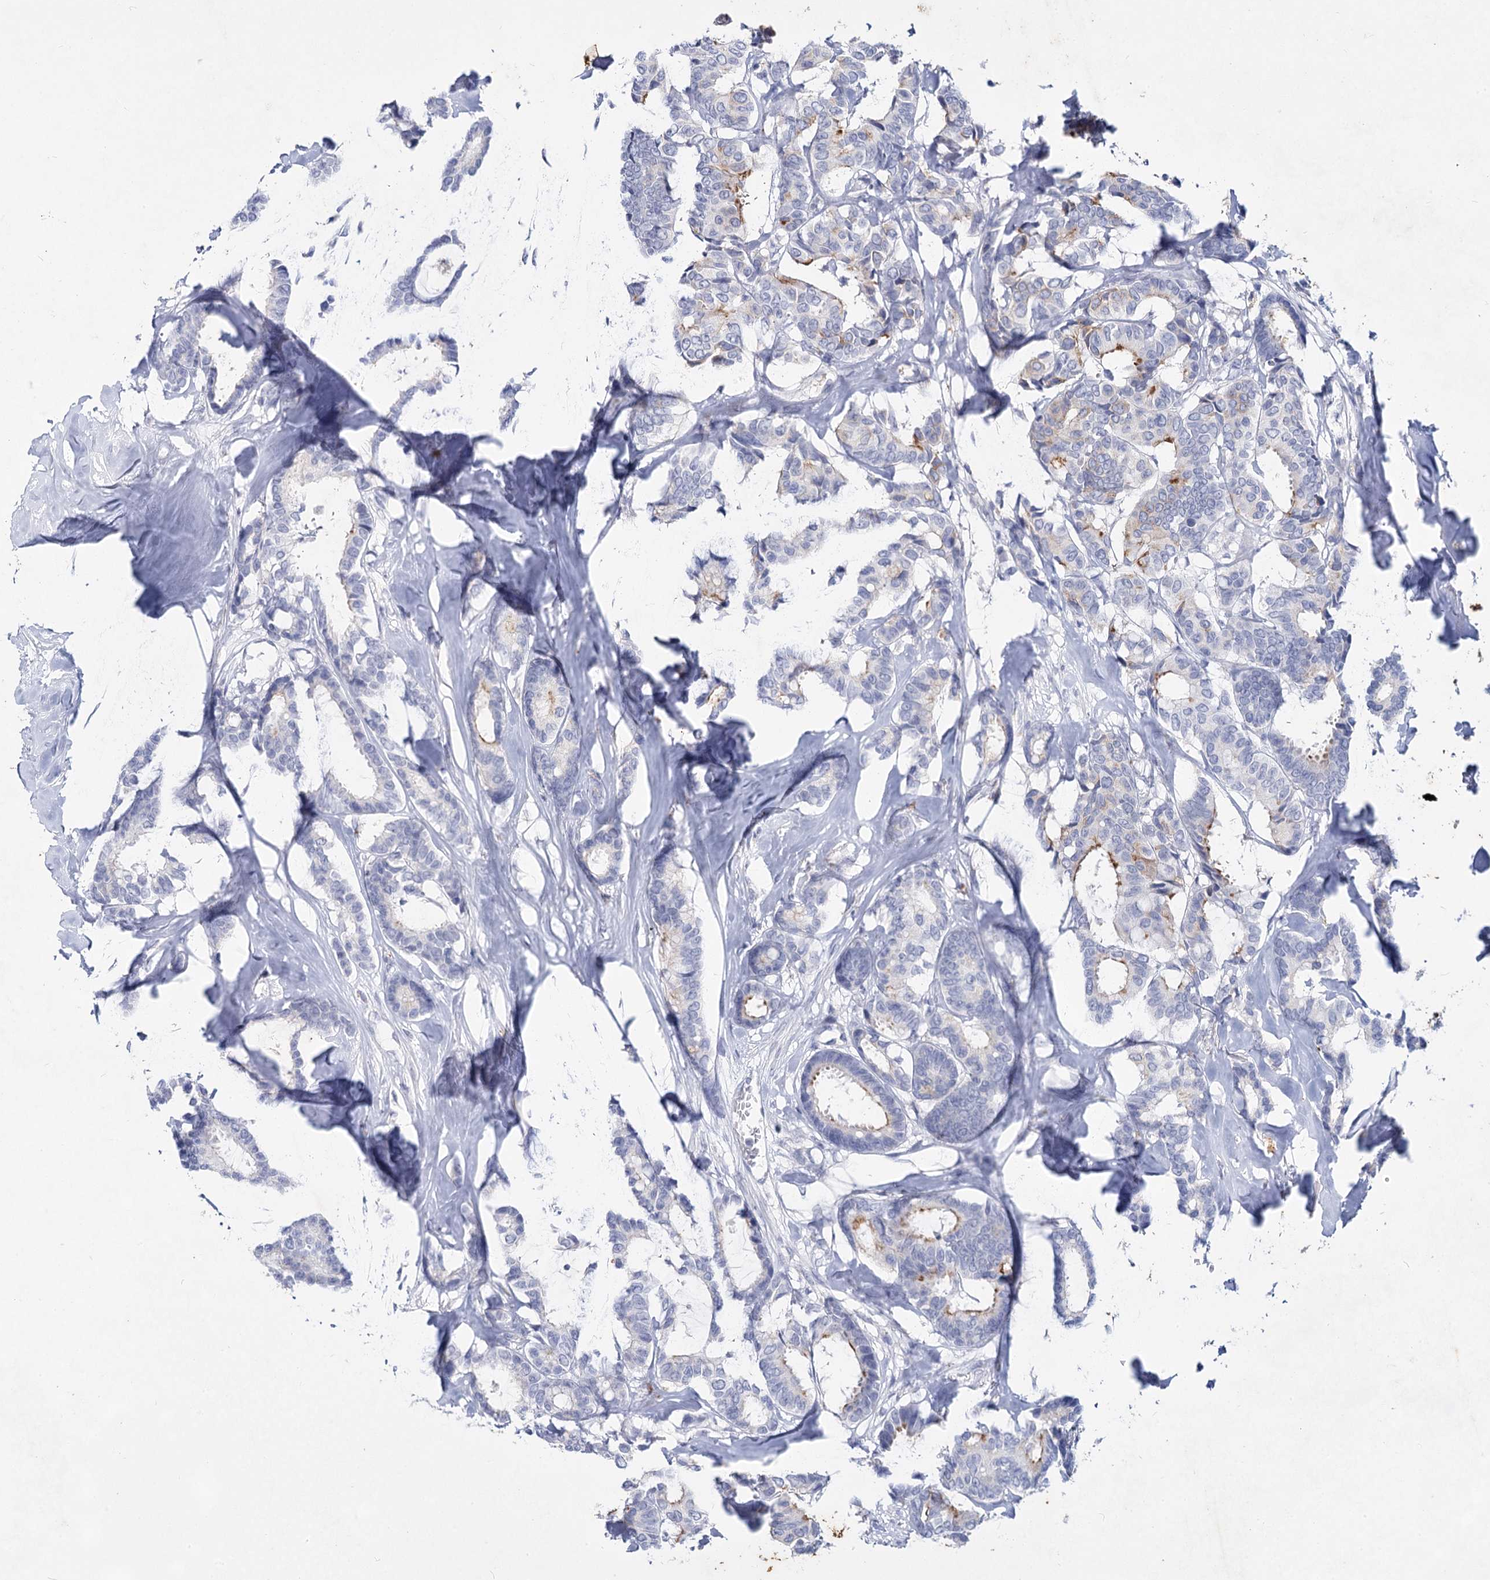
{"staining": {"intensity": "negative", "quantity": "none", "location": "none"}, "tissue": "breast cancer", "cell_type": "Tumor cells", "image_type": "cancer", "snomed": [{"axis": "morphology", "description": "Duct carcinoma"}, {"axis": "topography", "description": "Breast"}], "caption": "This is an IHC photomicrograph of human breast cancer. There is no expression in tumor cells.", "gene": "CCDC73", "patient": {"sex": "female", "age": 87}}